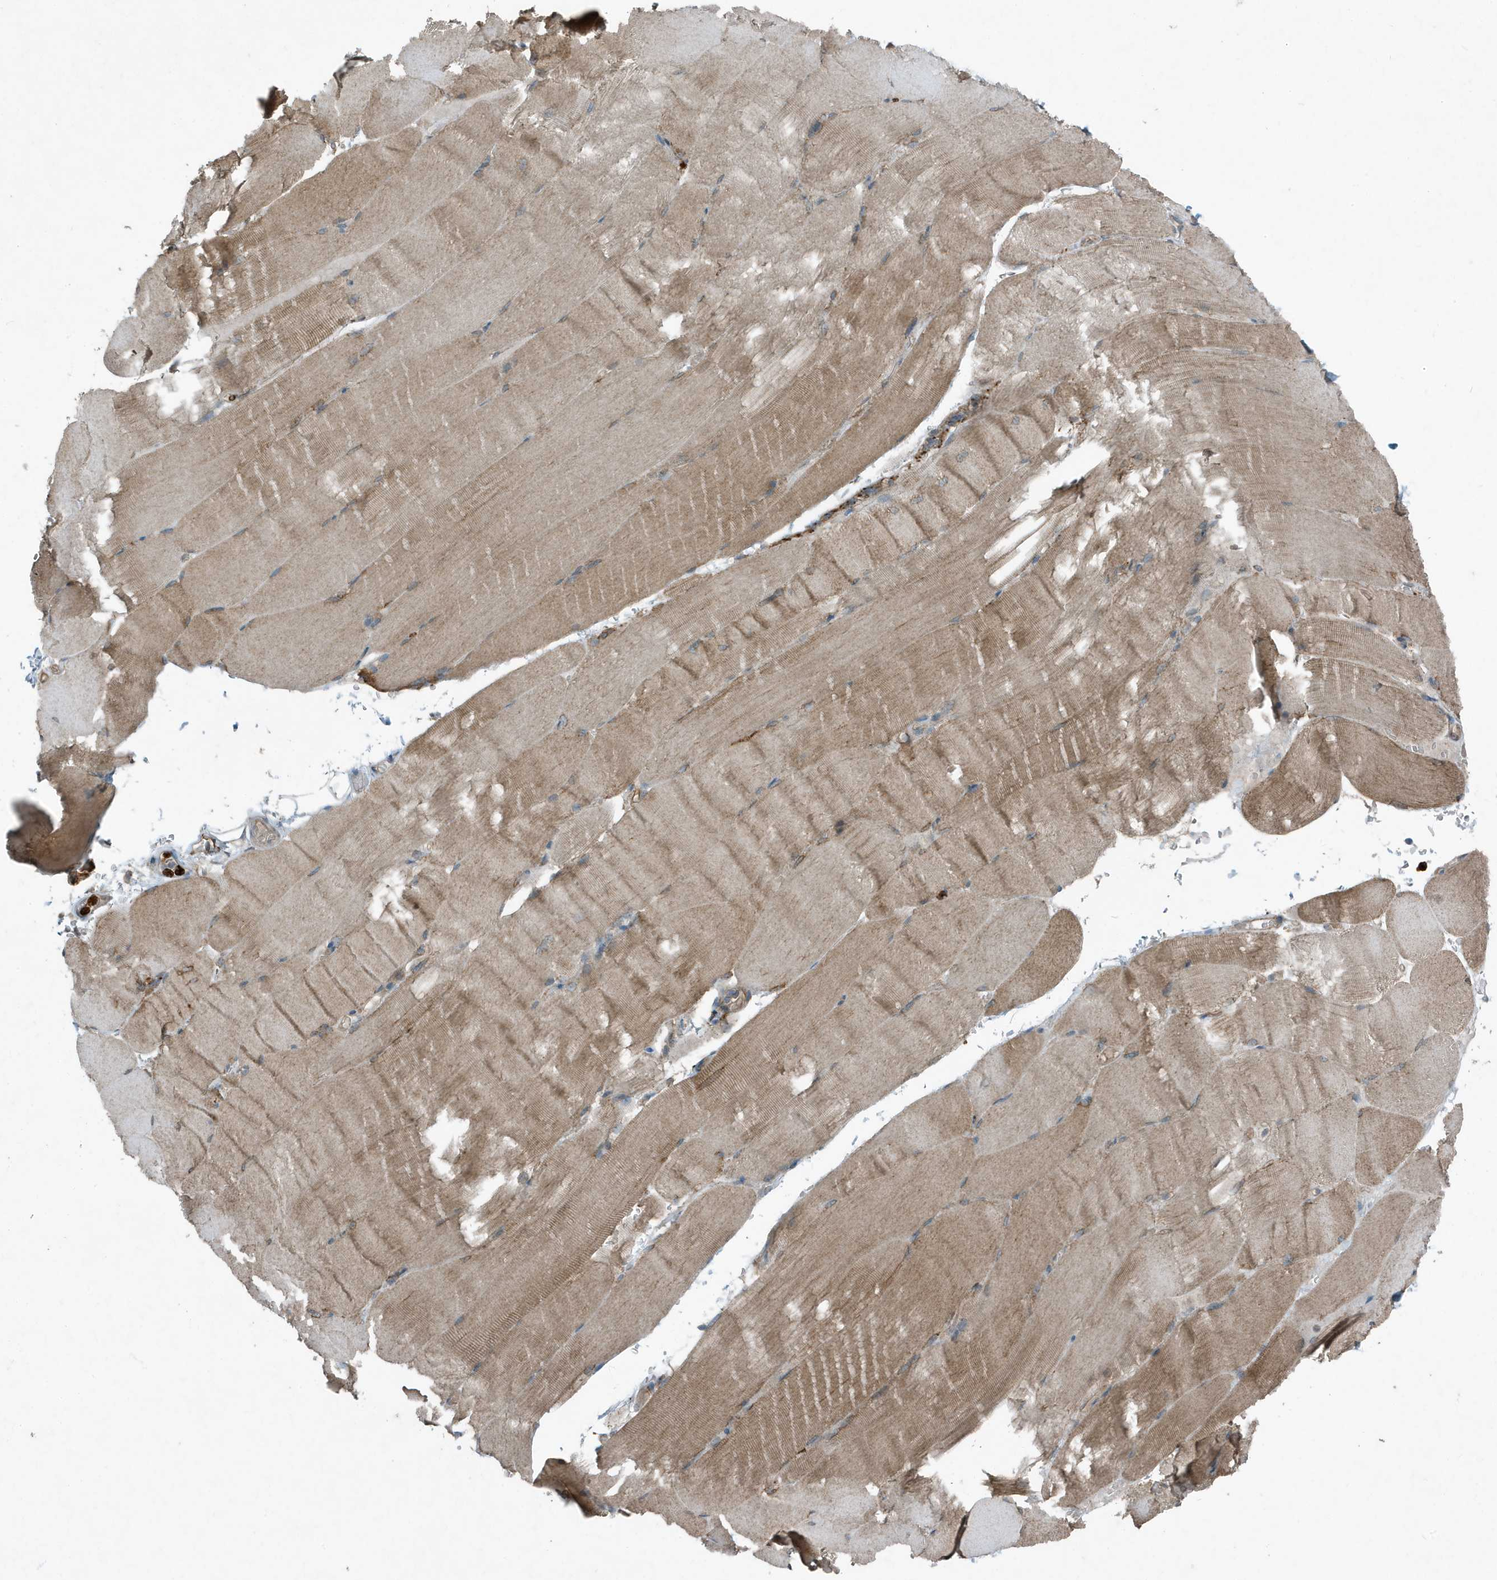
{"staining": {"intensity": "moderate", "quantity": ">75%", "location": "cytoplasmic/membranous"}, "tissue": "skeletal muscle", "cell_type": "Myocytes", "image_type": "normal", "snomed": [{"axis": "morphology", "description": "Normal tissue, NOS"}, {"axis": "topography", "description": "Skeletal muscle"}, {"axis": "topography", "description": "Parathyroid gland"}], "caption": "Human skeletal muscle stained with a brown dye shows moderate cytoplasmic/membranous positive expression in approximately >75% of myocytes.", "gene": "DAPP1", "patient": {"sex": "female", "age": 37}}